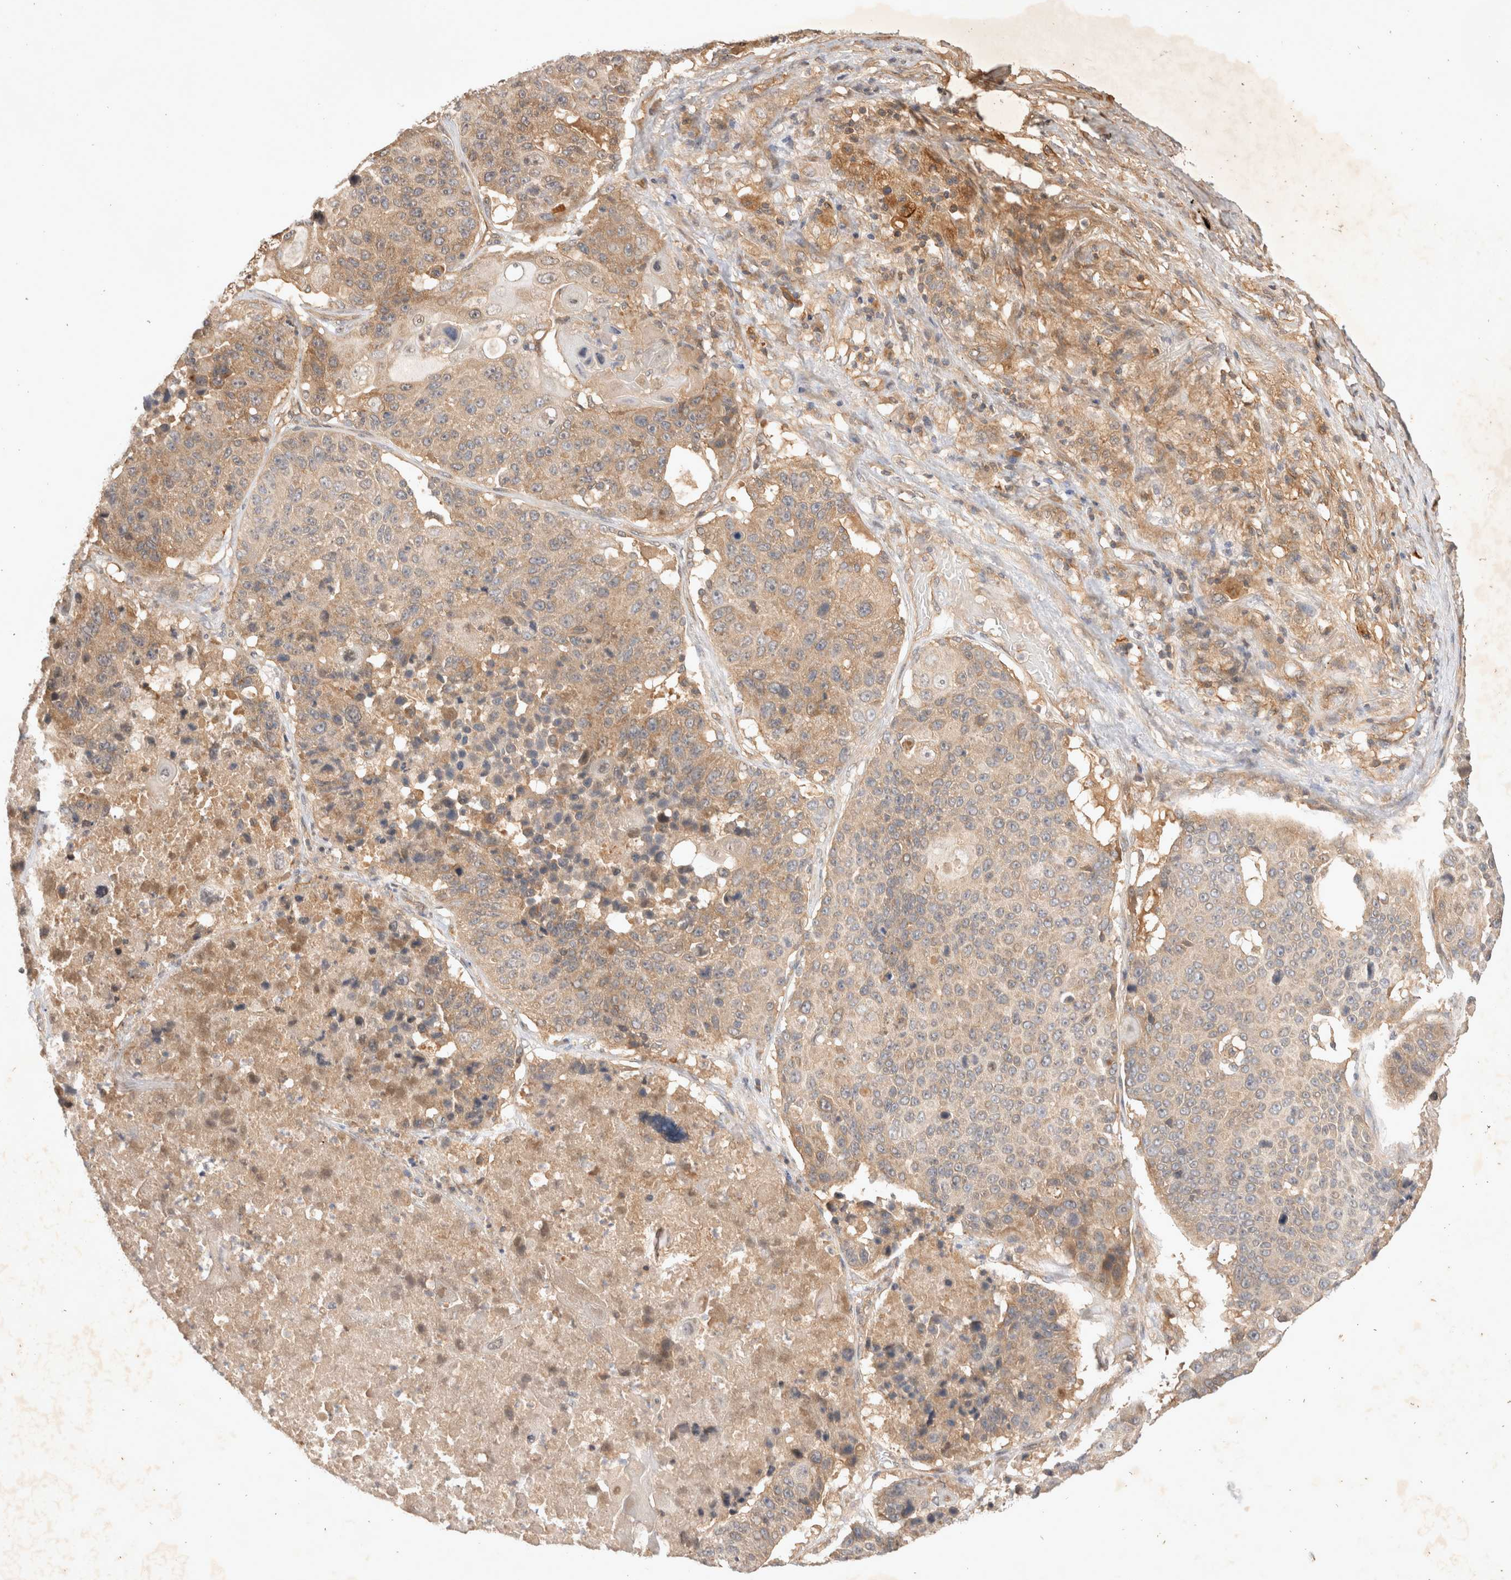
{"staining": {"intensity": "weak", "quantity": ">75%", "location": "cytoplasmic/membranous"}, "tissue": "lung cancer", "cell_type": "Tumor cells", "image_type": "cancer", "snomed": [{"axis": "morphology", "description": "Squamous cell carcinoma, NOS"}, {"axis": "topography", "description": "Lung"}], "caption": "Immunohistochemistry (DAB) staining of lung cancer reveals weak cytoplasmic/membranous protein staining in about >75% of tumor cells.", "gene": "YES1", "patient": {"sex": "male", "age": 61}}